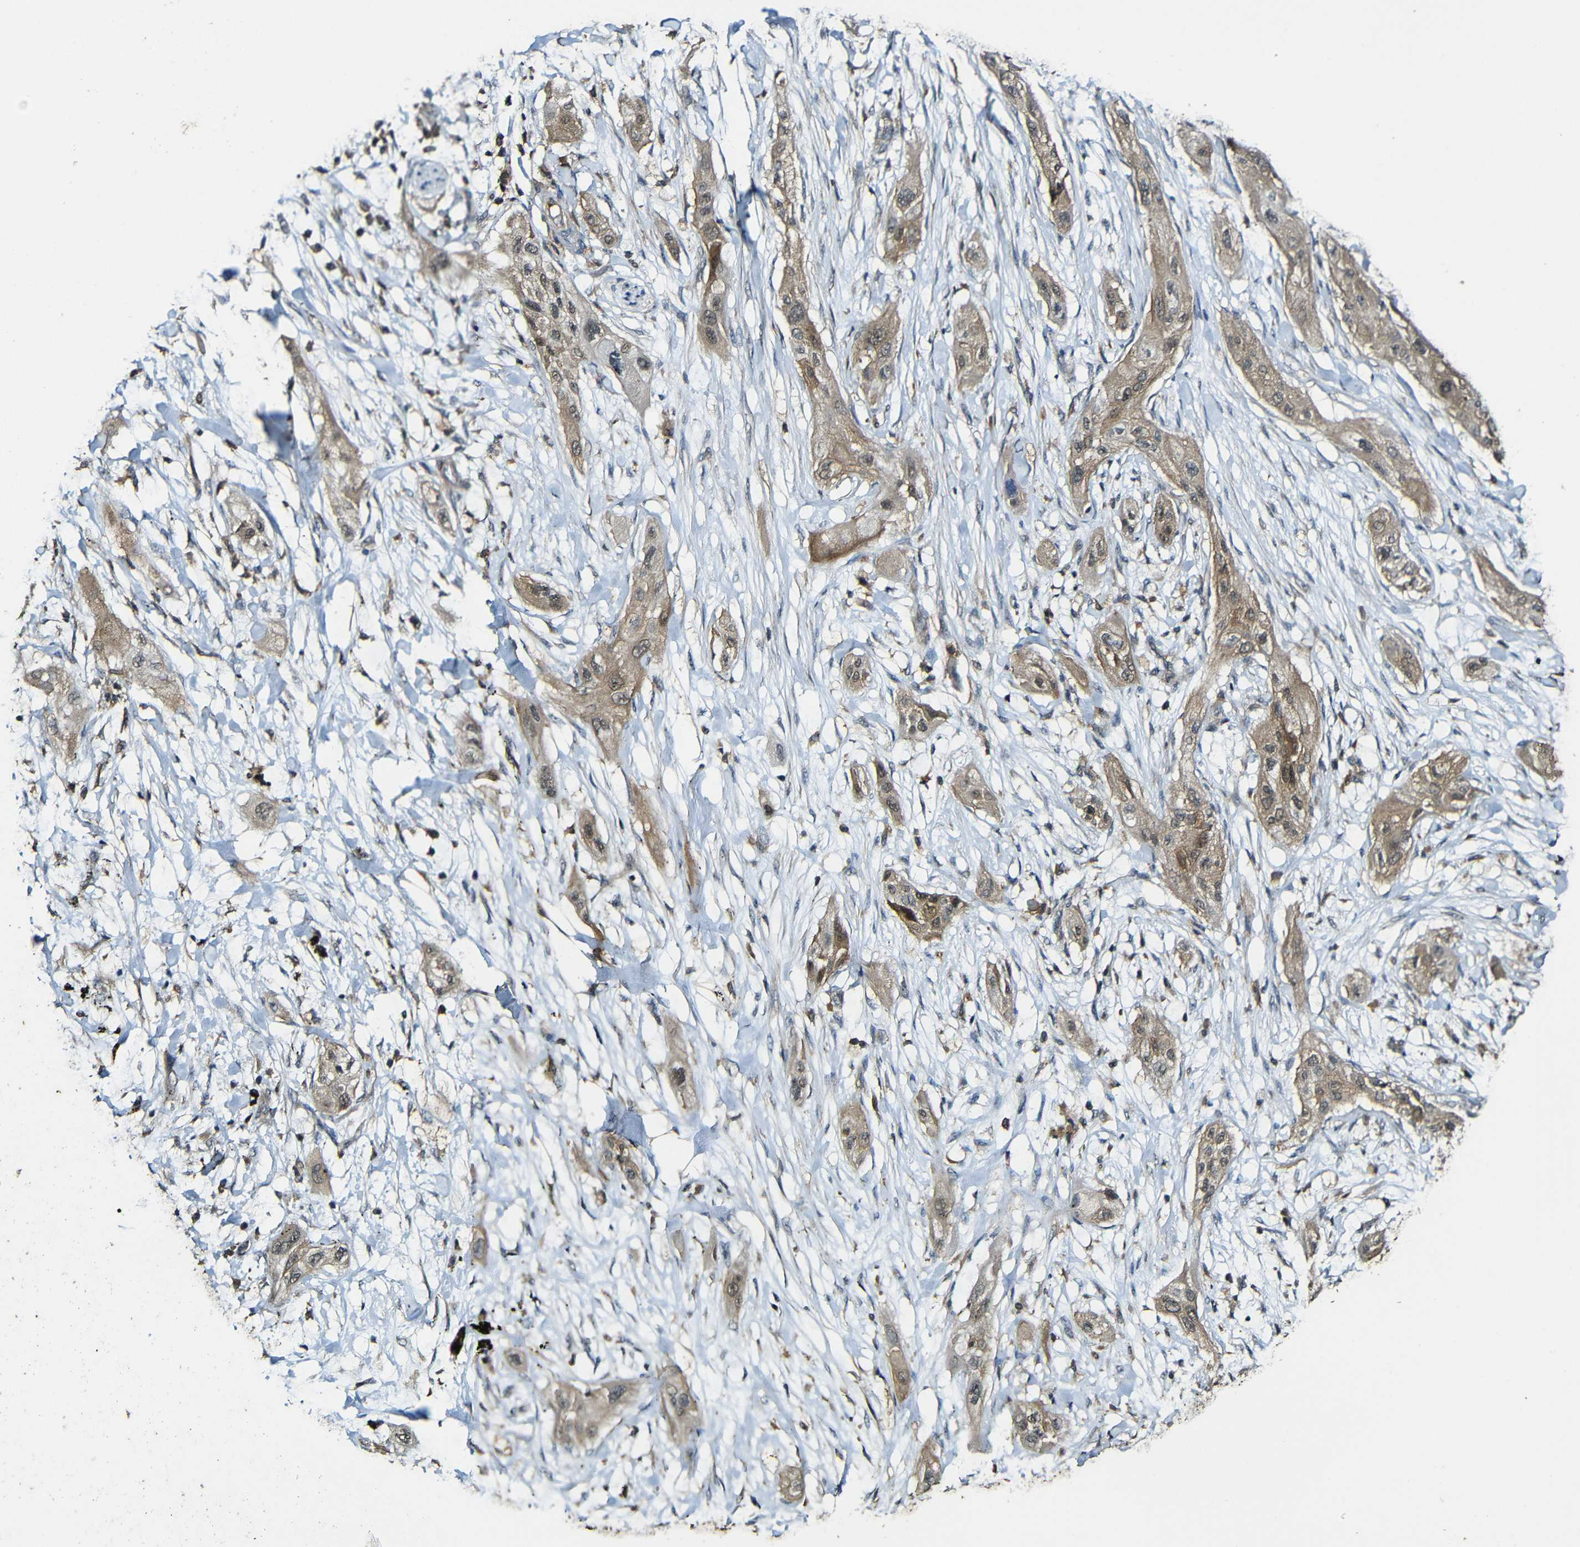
{"staining": {"intensity": "moderate", "quantity": ">75%", "location": "cytoplasmic/membranous"}, "tissue": "lung cancer", "cell_type": "Tumor cells", "image_type": "cancer", "snomed": [{"axis": "morphology", "description": "Squamous cell carcinoma, NOS"}, {"axis": "topography", "description": "Lung"}], "caption": "This is an image of immunohistochemistry (IHC) staining of lung cancer, which shows moderate positivity in the cytoplasmic/membranous of tumor cells.", "gene": "CASP8", "patient": {"sex": "female", "age": 47}}